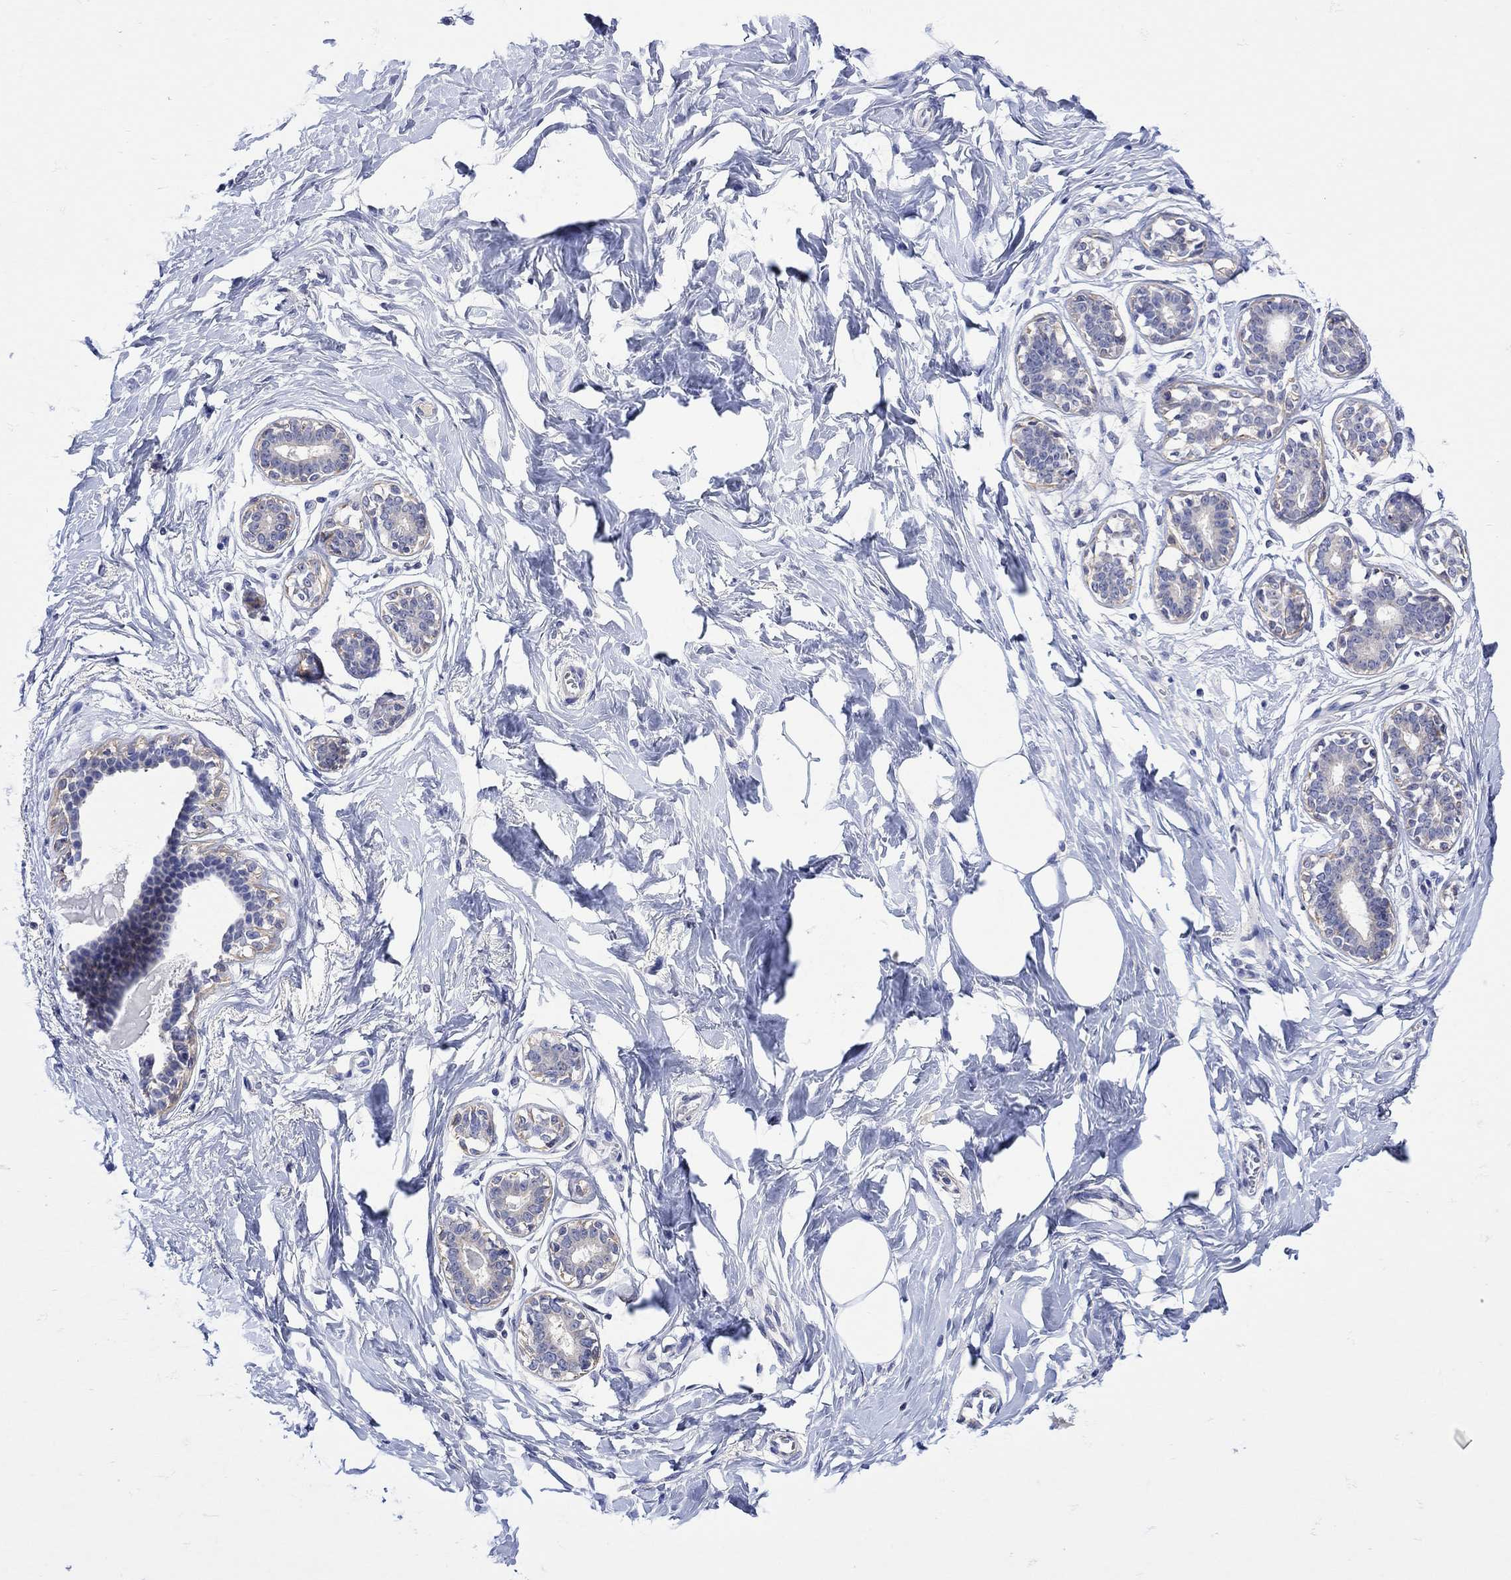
{"staining": {"intensity": "negative", "quantity": "none", "location": "none"}, "tissue": "breast", "cell_type": "Adipocytes", "image_type": "normal", "snomed": [{"axis": "morphology", "description": "Normal tissue, NOS"}, {"axis": "morphology", "description": "Lobular carcinoma, in situ"}, {"axis": "topography", "description": "Breast"}], "caption": "Photomicrograph shows no protein positivity in adipocytes of normal breast.", "gene": "MSI1", "patient": {"sex": "female", "age": 35}}